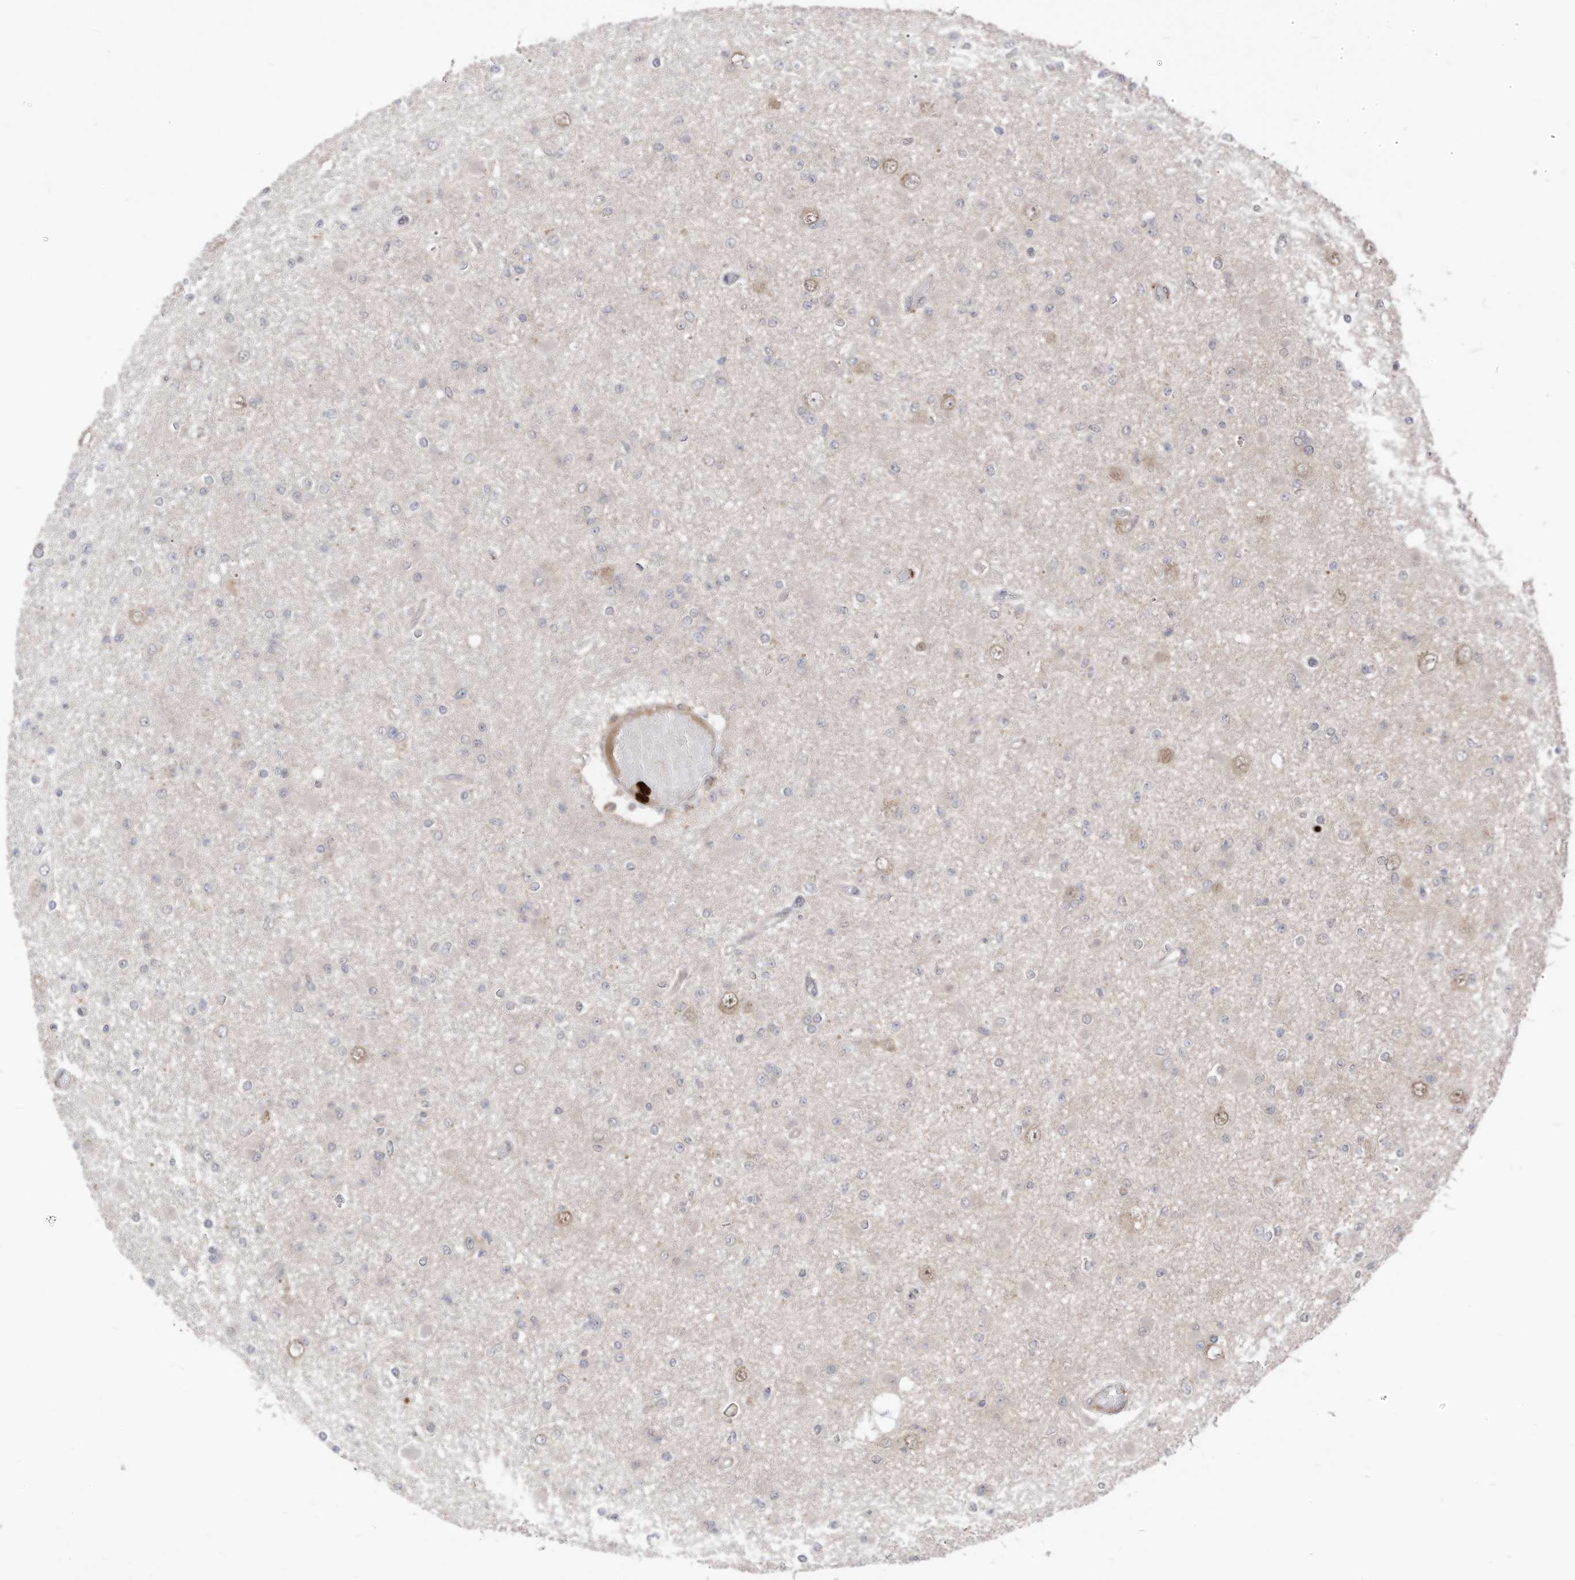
{"staining": {"intensity": "negative", "quantity": "none", "location": "none"}, "tissue": "glioma", "cell_type": "Tumor cells", "image_type": "cancer", "snomed": [{"axis": "morphology", "description": "Glioma, malignant, Low grade"}, {"axis": "topography", "description": "Brain"}], "caption": "This is an IHC micrograph of human glioma. There is no staining in tumor cells.", "gene": "CNKSR1", "patient": {"sex": "female", "age": 22}}